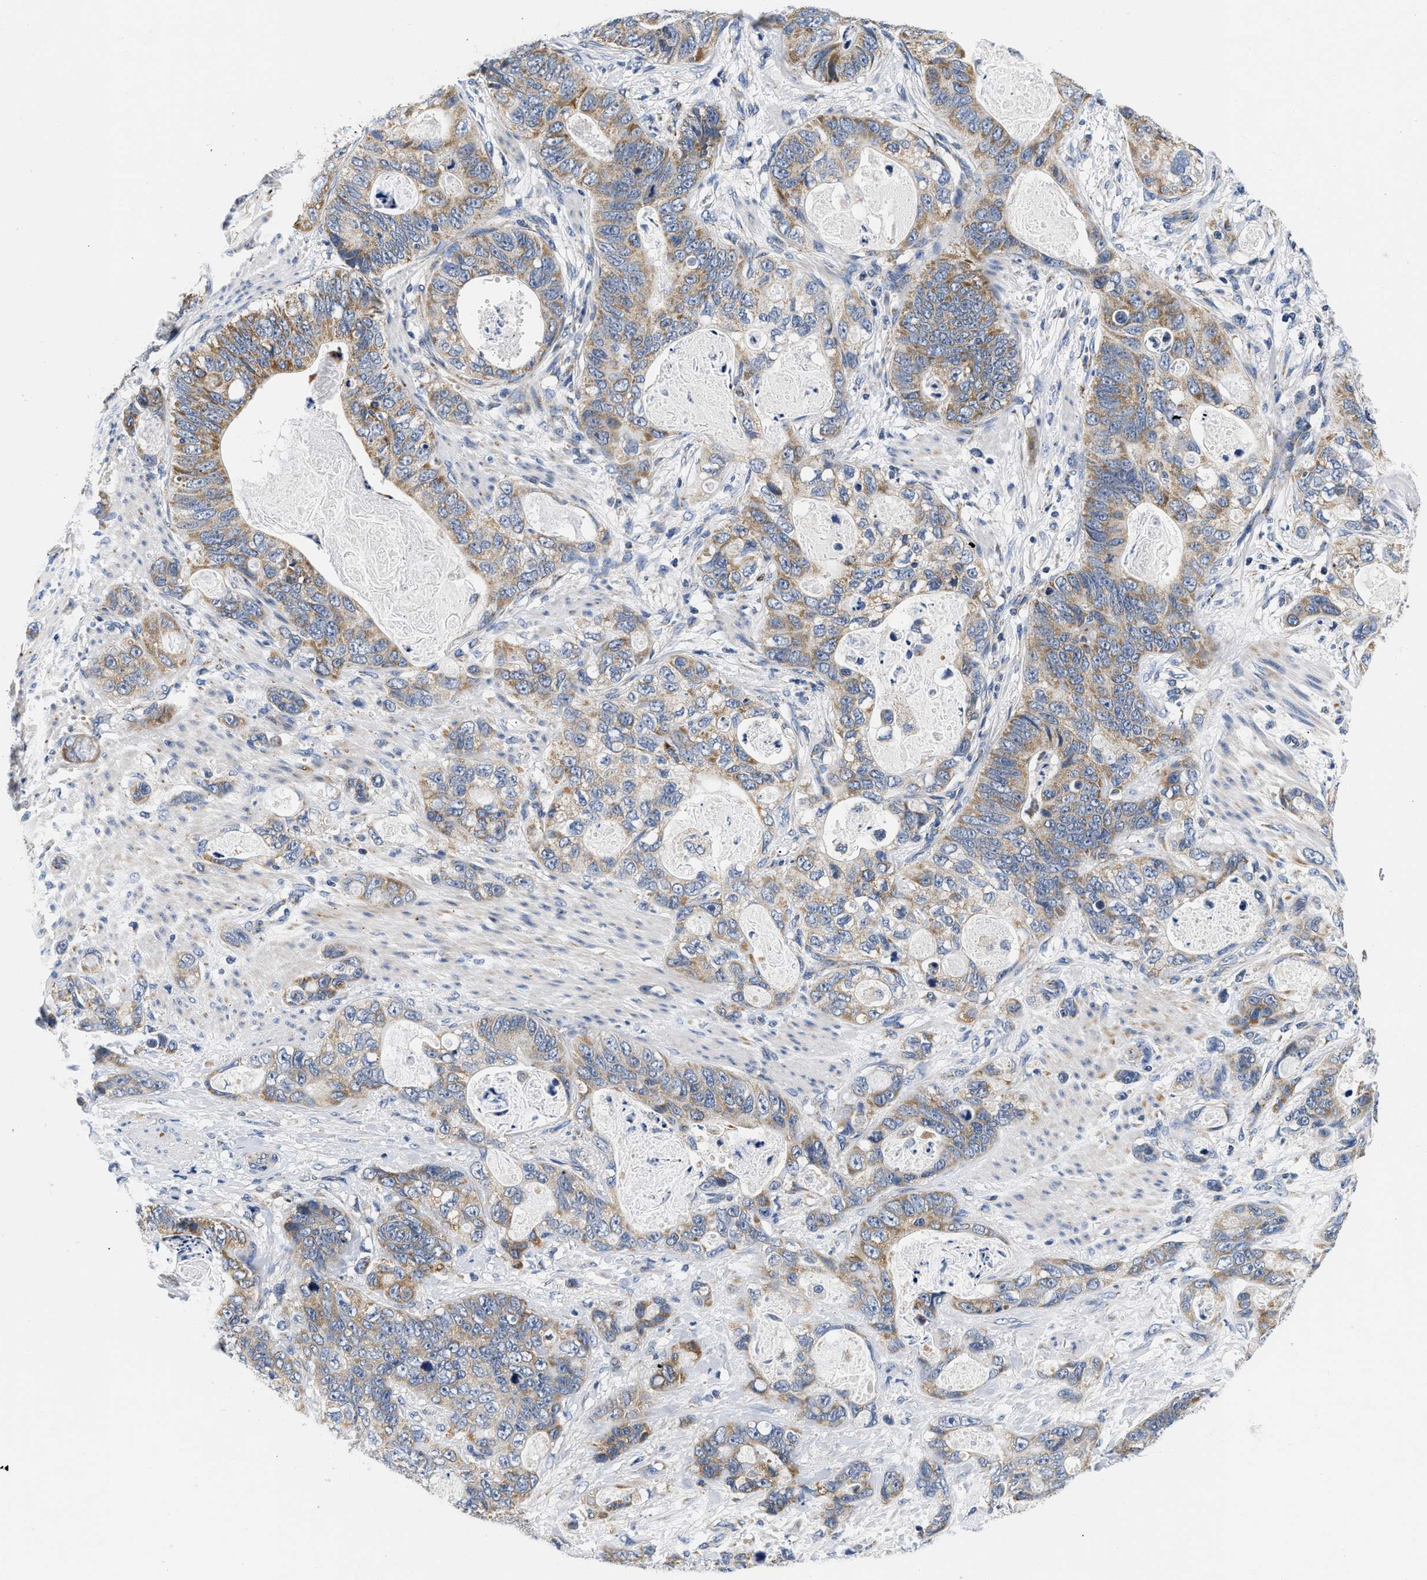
{"staining": {"intensity": "moderate", "quantity": ">75%", "location": "cytoplasmic/membranous"}, "tissue": "stomach cancer", "cell_type": "Tumor cells", "image_type": "cancer", "snomed": [{"axis": "morphology", "description": "Normal tissue, NOS"}, {"axis": "morphology", "description": "Adenocarcinoma, NOS"}, {"axis": "topography", "description": "Stomach"}], "caption": "About >75% of tumor cells in adenocarcinoma (stomach) reveal moderate cytoplasmic/membranous protein expression as visualized by brown immunohistochemical staining.", "gene": "PDP1", "patient": {"sex": "female", "age": 89}}